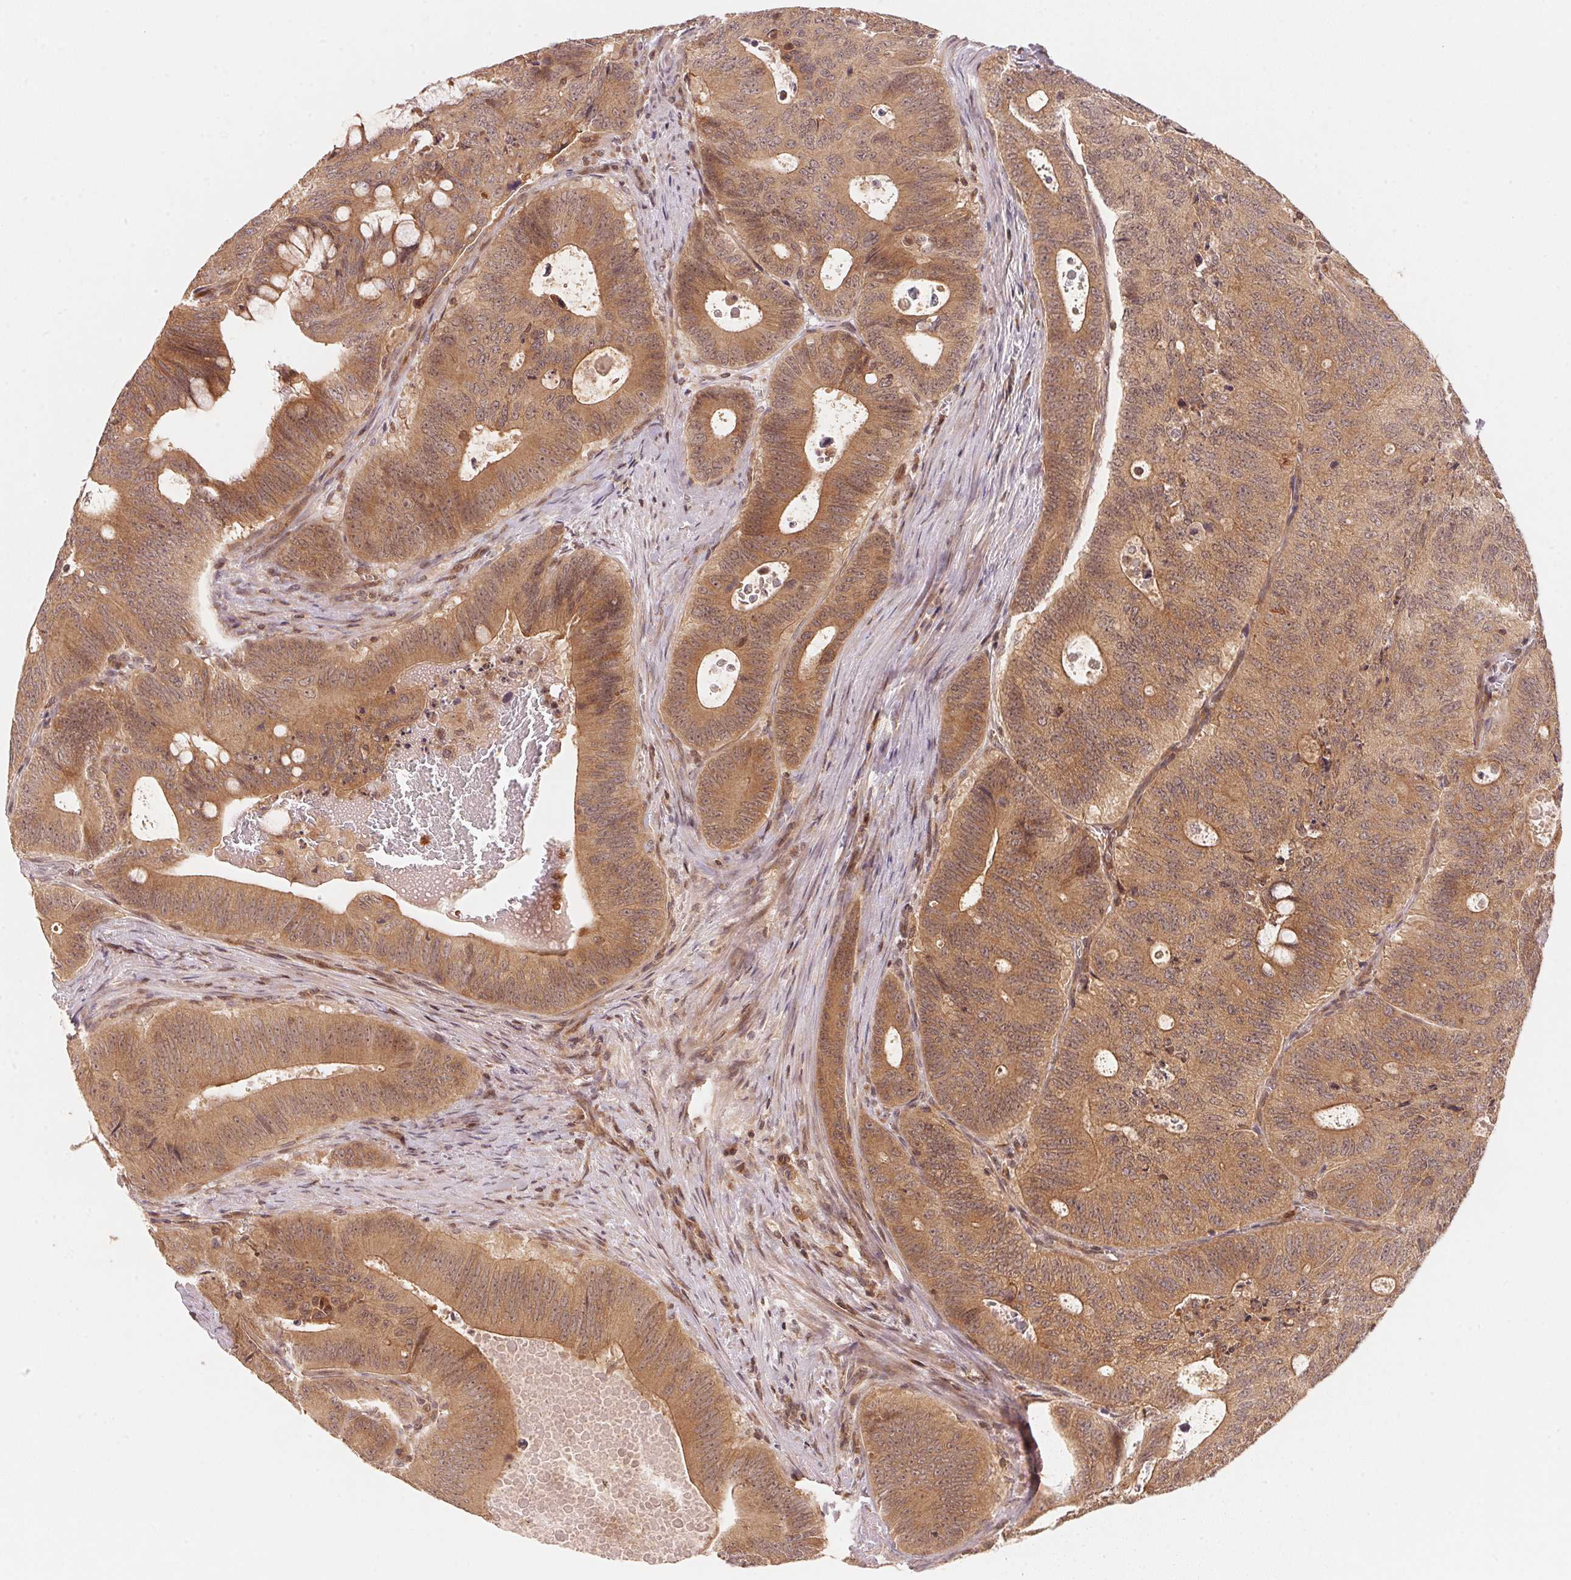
{"staining": {"intensity": "moderate", "quantity": ">75%", "location": "cytoplasmic/membranous,nuclear"}, "tissue": "colorectal cancer", "cell_type": "Tumor cells", "image_type": "cancer", "snomed": [{"axis": "morphology", "description": "Adenocarcinoma, NOS"}, {"axis": "topography", "description": "Colon"}], "caption": "Moderate cytoplasmic/membranous and nuclear protein positivity is identified in approximately >75% of tumor cells in colorectal cancer. Nuclei are stained in blue.", "gene": "CCDC102B", "patient": {"sex": "male", "age": 62}}